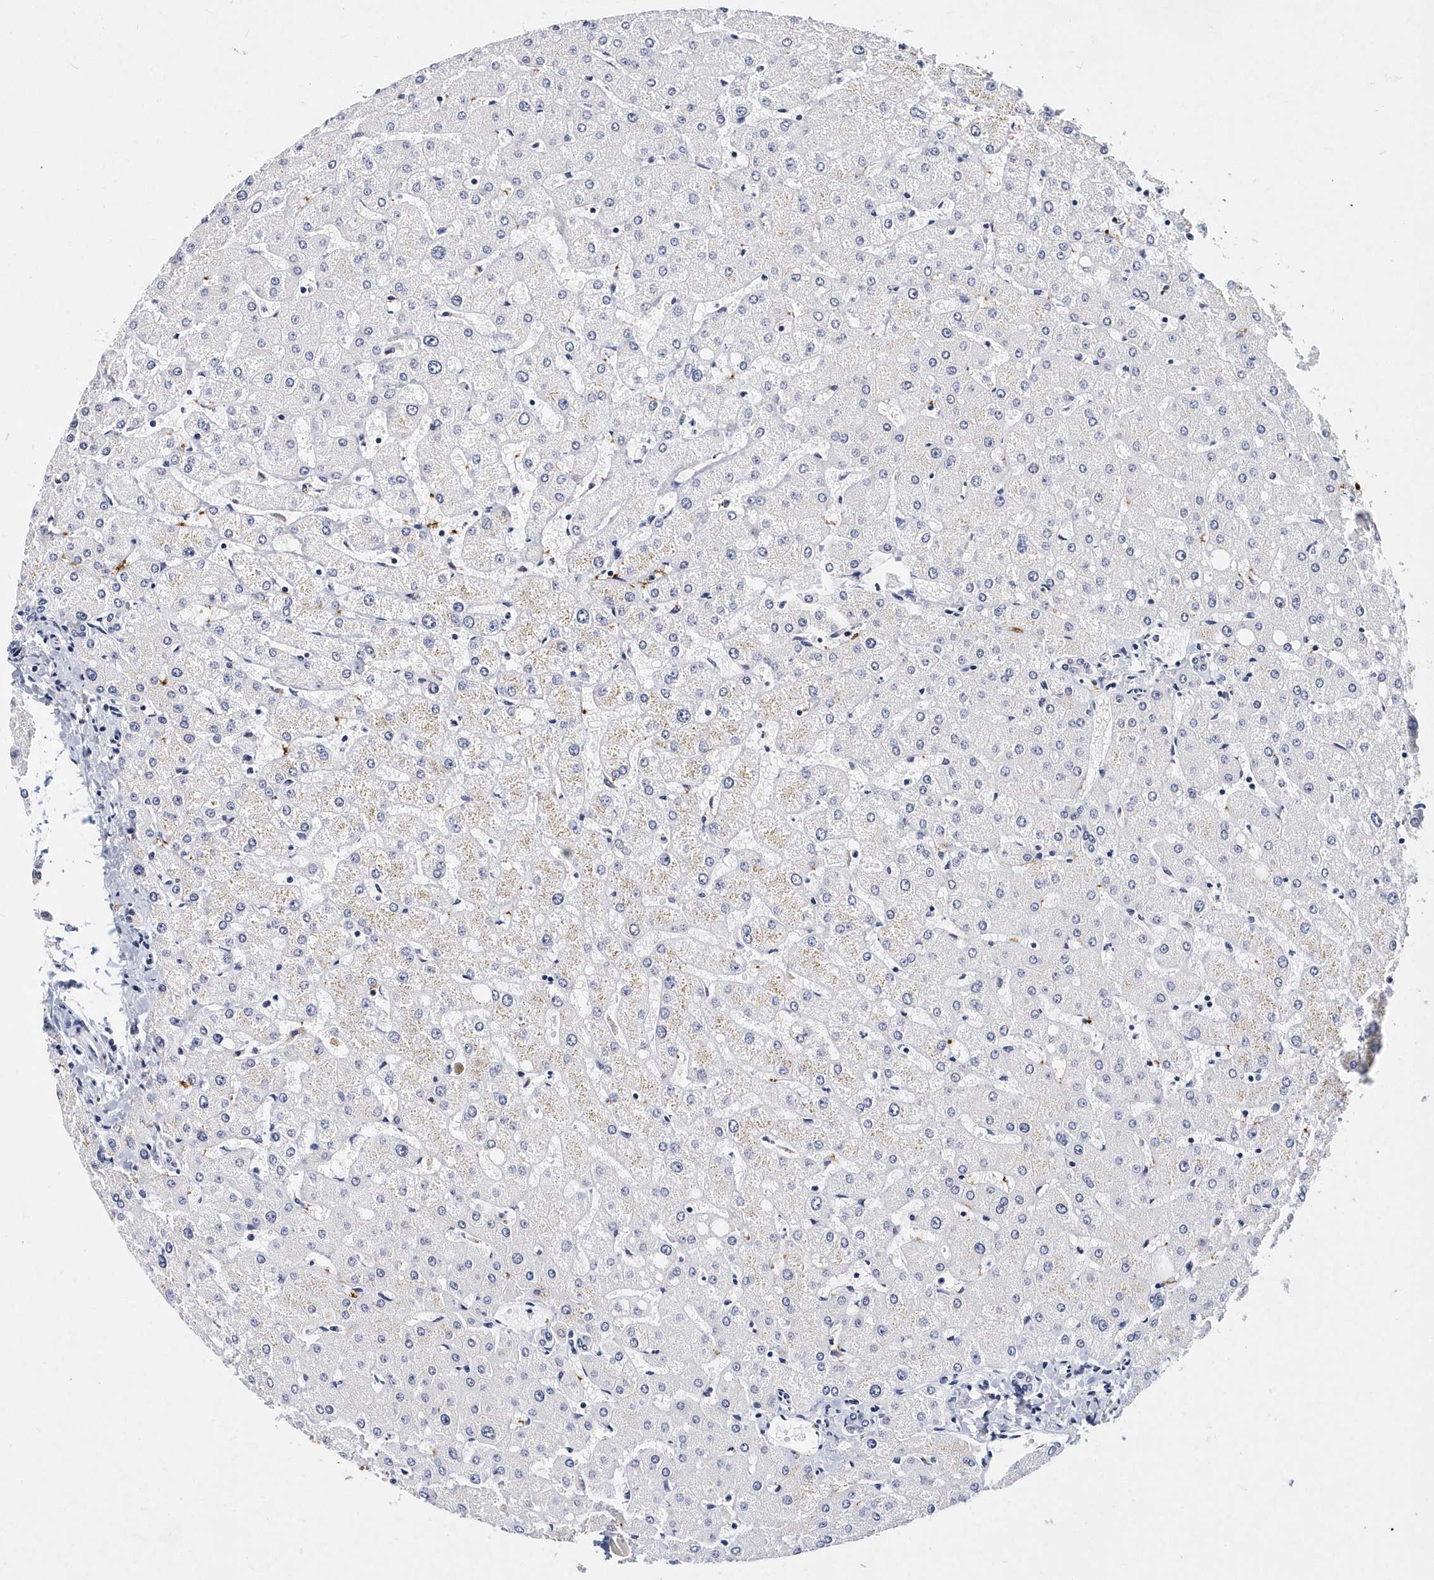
{"staining": {"intensity": "negative", "quantity": "none", "location": "none"}, "tissue": "liver", "cell_type": "Cholangiocytes", "image_type": "normal", "snomed": [{"axis": "morphology", "description": "Normal tissue, NOS"}, {"axis": "topography", "description": "Liver"}], "caption": "An immunohistochemistry (IHC) photomicrograph of normal liver is shown. There is no staining in cholangiocytes of liver.", "gene": "ITGA2B", "patient": {"sex": "female", "age": 54}}